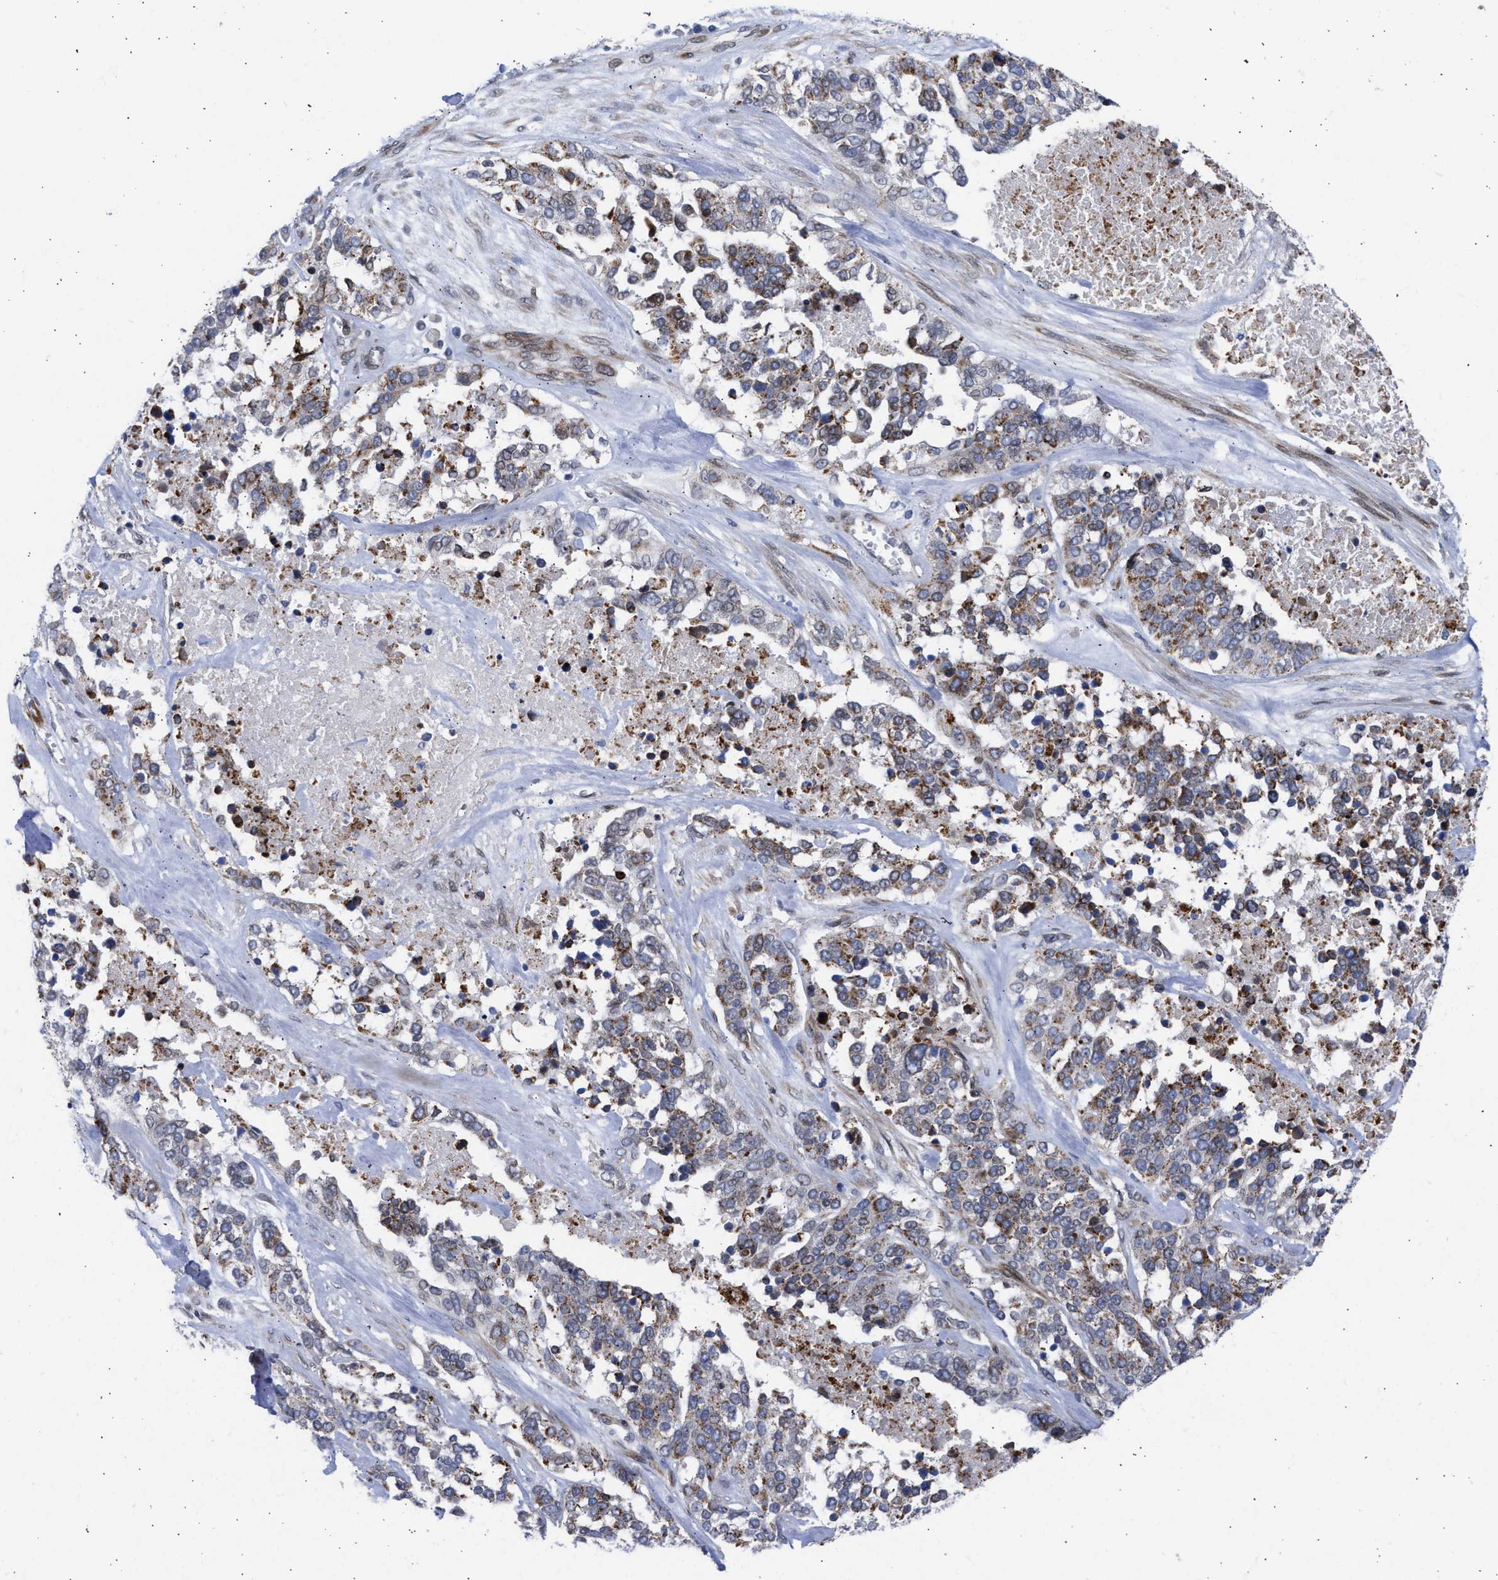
{"staining": {"intensity": "moderate", "quantity": "25%-75%", "location": "cytoplasmic/membranous"}, "tissue": "ovarian cancer", "cell_type": "Tumor cells", "image_type": "cancer", "snomed": [{"axis": "morphology", "description": "Cystadenocarcinoma, serous, NOS"}, {"axis": "topography", "description": "Ovary"}], "caption": "Immunohistochemistry (IHC) photomicrograph of human ovarian cancer stained for a protein (brown), which reveals medium levels of moderate cytoplasmic/membranous positivity in approximately 25%-75% of tumor cells.", "gene": "NUP35", "patient": {"sex": "female", "age": 44}}